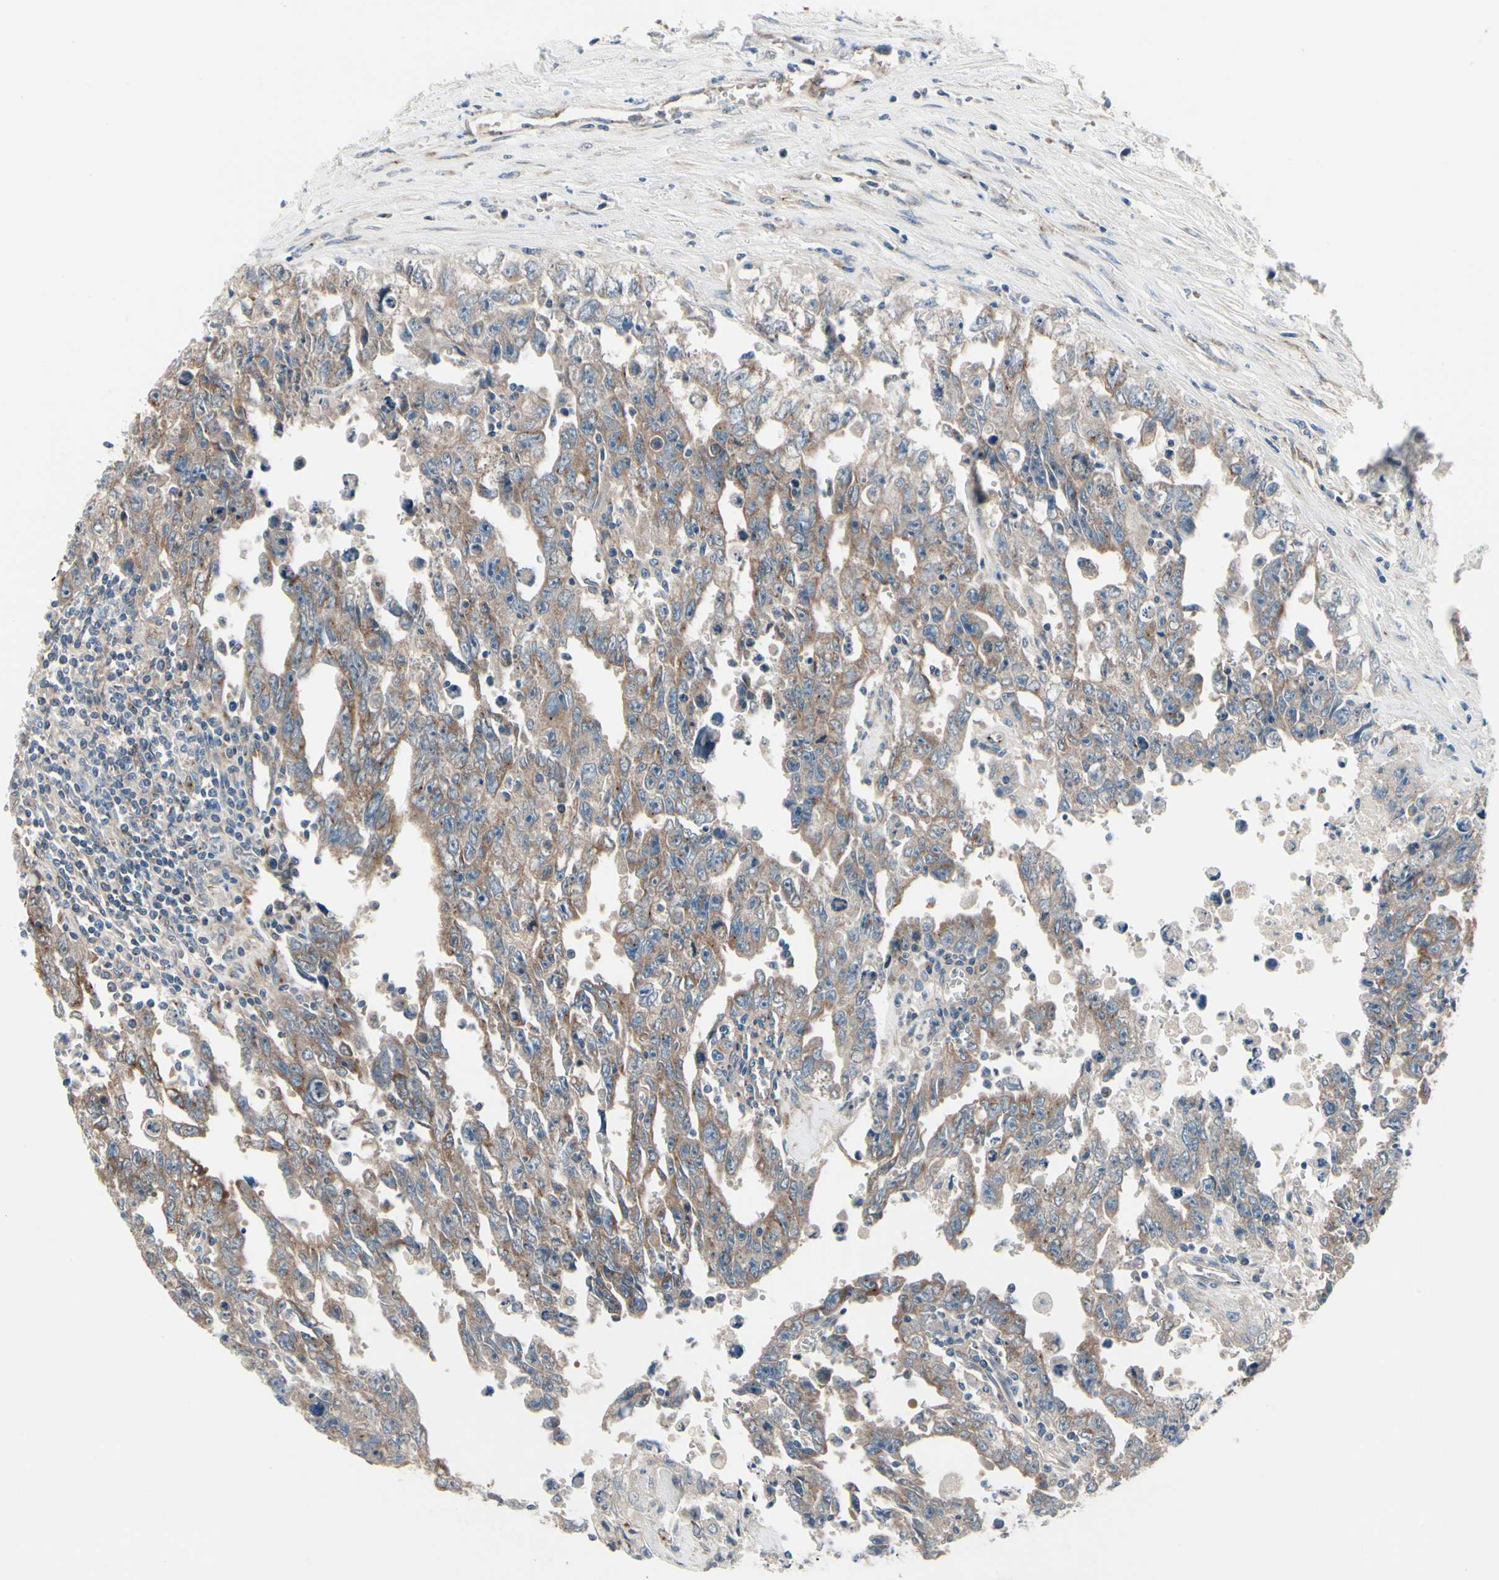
{"staining": {"intensity": "moderate", "quantity": ">75%", "location": "cytoplasmic/membranous"}, "tissue": "testis cancer", "cell_type": "Tumor cells", "image_type": "cancer", "snomed": [{"axis": "morphology", "description": "Carcinoma, Embryonal, NOS"}, {"axis": "topography", "description": "Testis"}], "caption": "Immunohistochemistry micrograph of testis embryonal carcinoma stained for a protein (brown), which shows medium levels of moderate cytoplasmic/membranous expression in approximately >75% of tumor cells.", "gene": "PRKAR2B", "patient": {"sex": "male", "age": 28}}